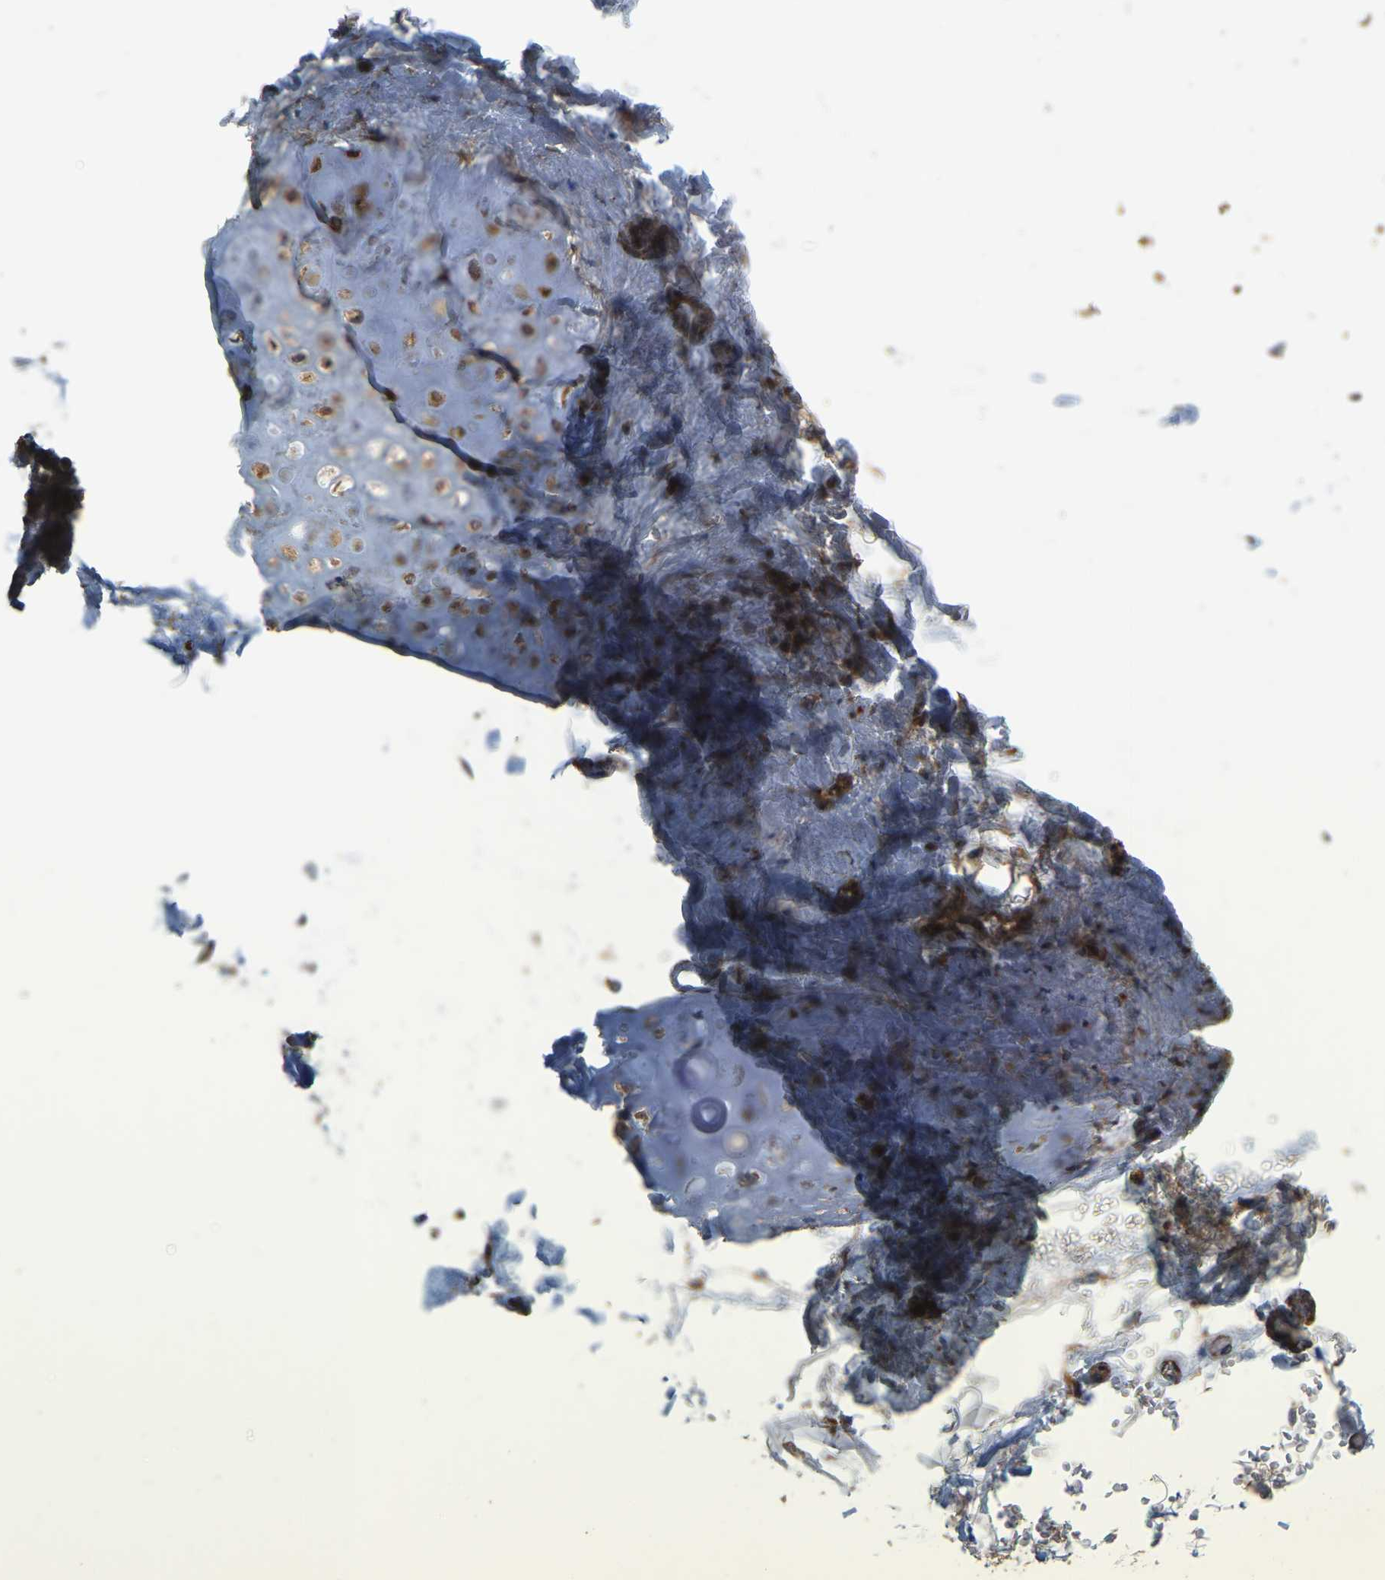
{"staining": {"intensity": "moderate", "quantity": ">75%", "location": "cytoplasmic/membranous"}, "tissue": "adipose tissue", "cell_type": "Adipocytes", "image_type": "normal", "snomed": [{"axis": "morphology", "description": "Normal tissue, NOS"}, {"axis": "topography", "description": "Cartilage tissue"}, {"axis": "topography", "description": "Lung"}], "caption": "Immunohistochemistry (IHC) photomicrograph of normal adipose tissue: human adipose tissue stained using immunohistochemistry displays medium levels of moderate protein expression localized specifically in the cytoplasmic/membranous of adipocytes, appearing as a cytoplasmic/membranous brown color.", "gene": "GNG2", "patient": {"sex": "female", "age": 77}}